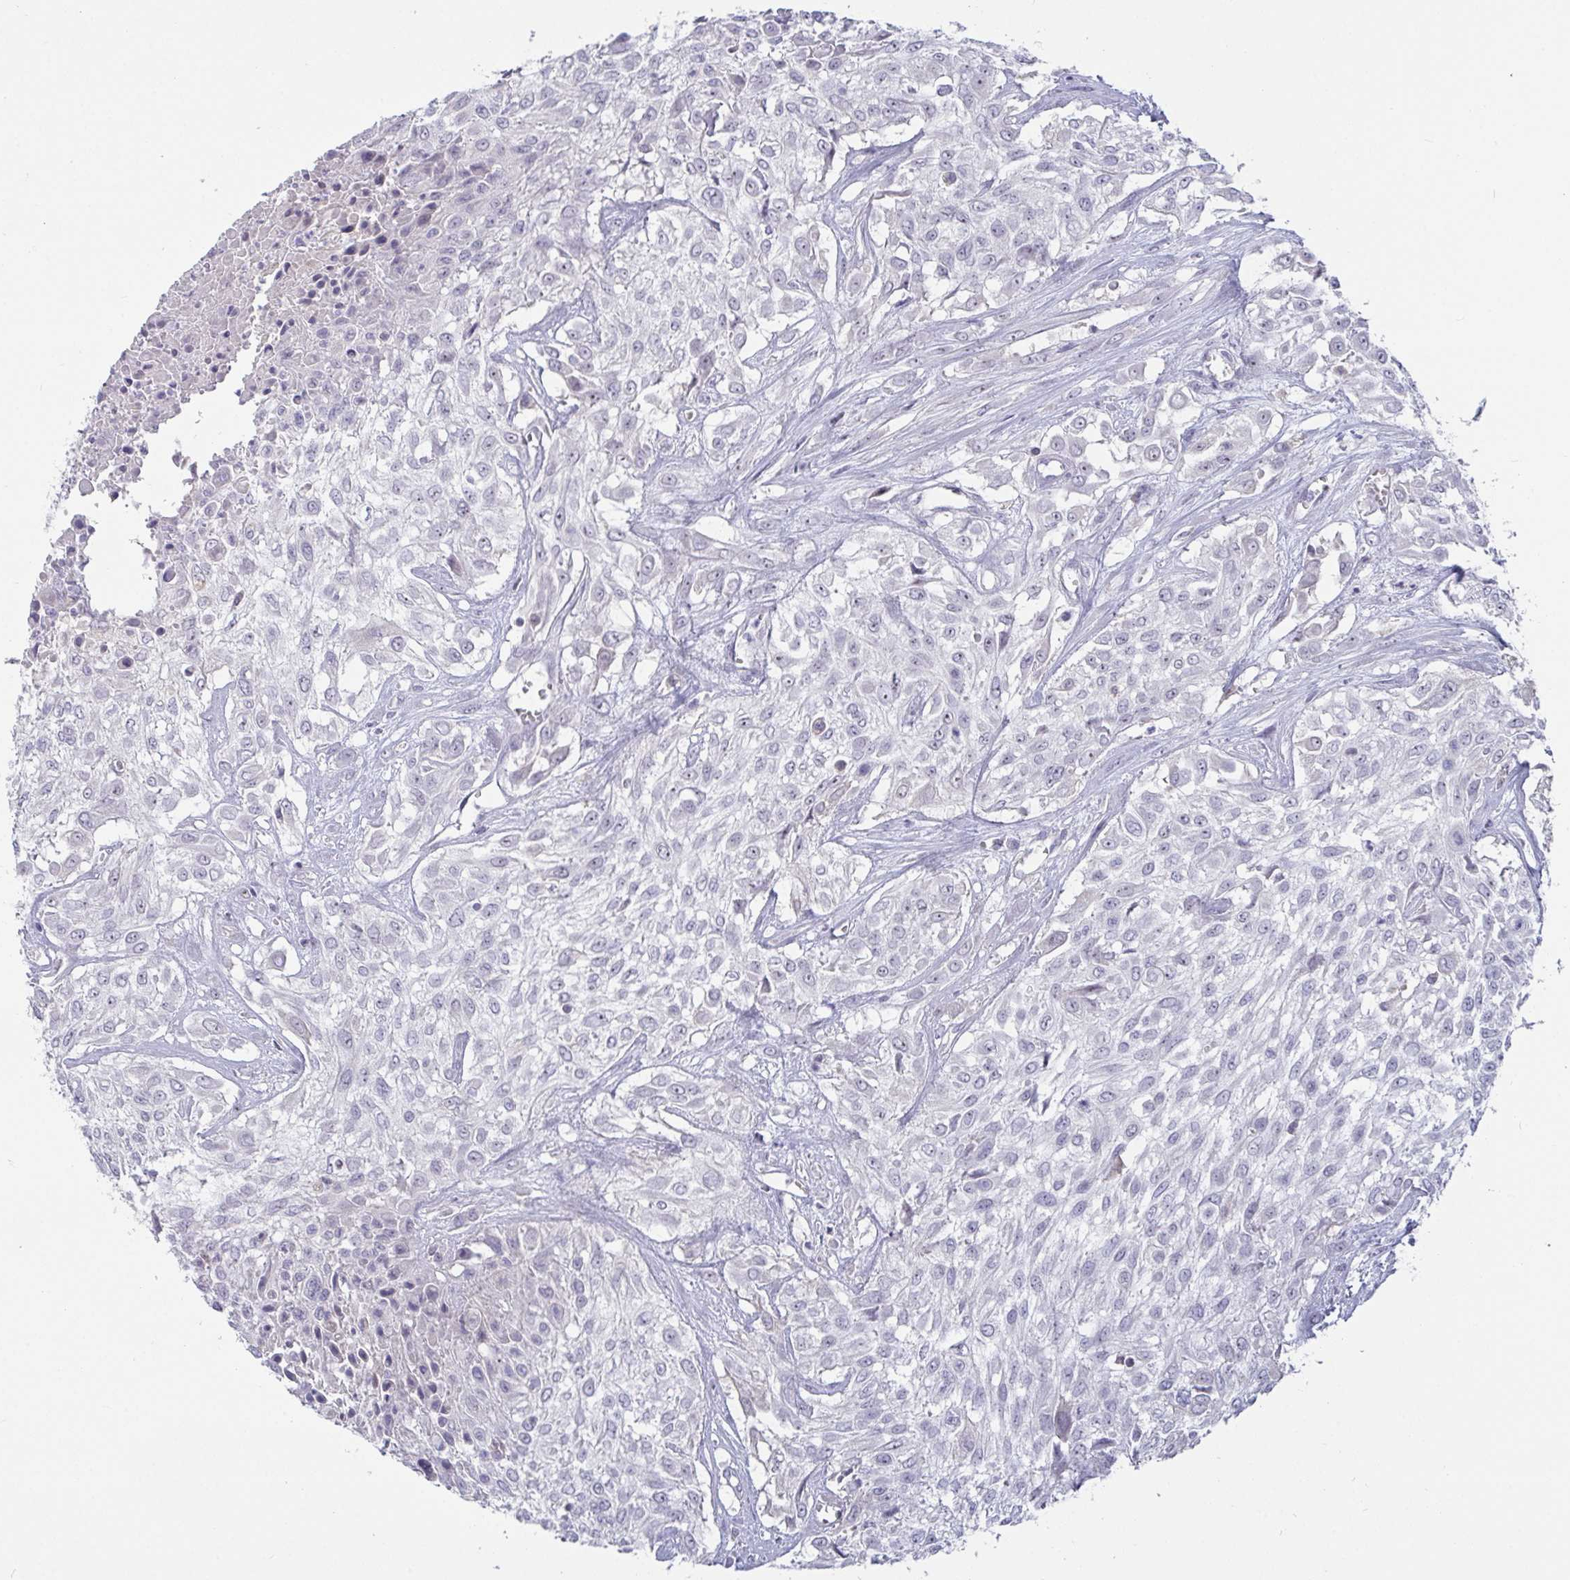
{"staining": {"intensity": "negative", "quantity": "none", "location": "none"}, "tissue": "urothelial cancer", "cell_type": "Tumor cells", "image_type": "cancer", "snomed": [{"axis": "morphology", "description": "Urothelial carcinoma, High grade"}, {"axis": "topography", "description": "Urinary bladder"}], "caption": "An immunohistochemistry (IHC) micrograph of high-grade urothelial carcinoma is shown. There is no staining in tumor cells of high-grade urothelial carcinoma.", "gene": "MYC", "patient": {"sex": "male", "age": 57}}